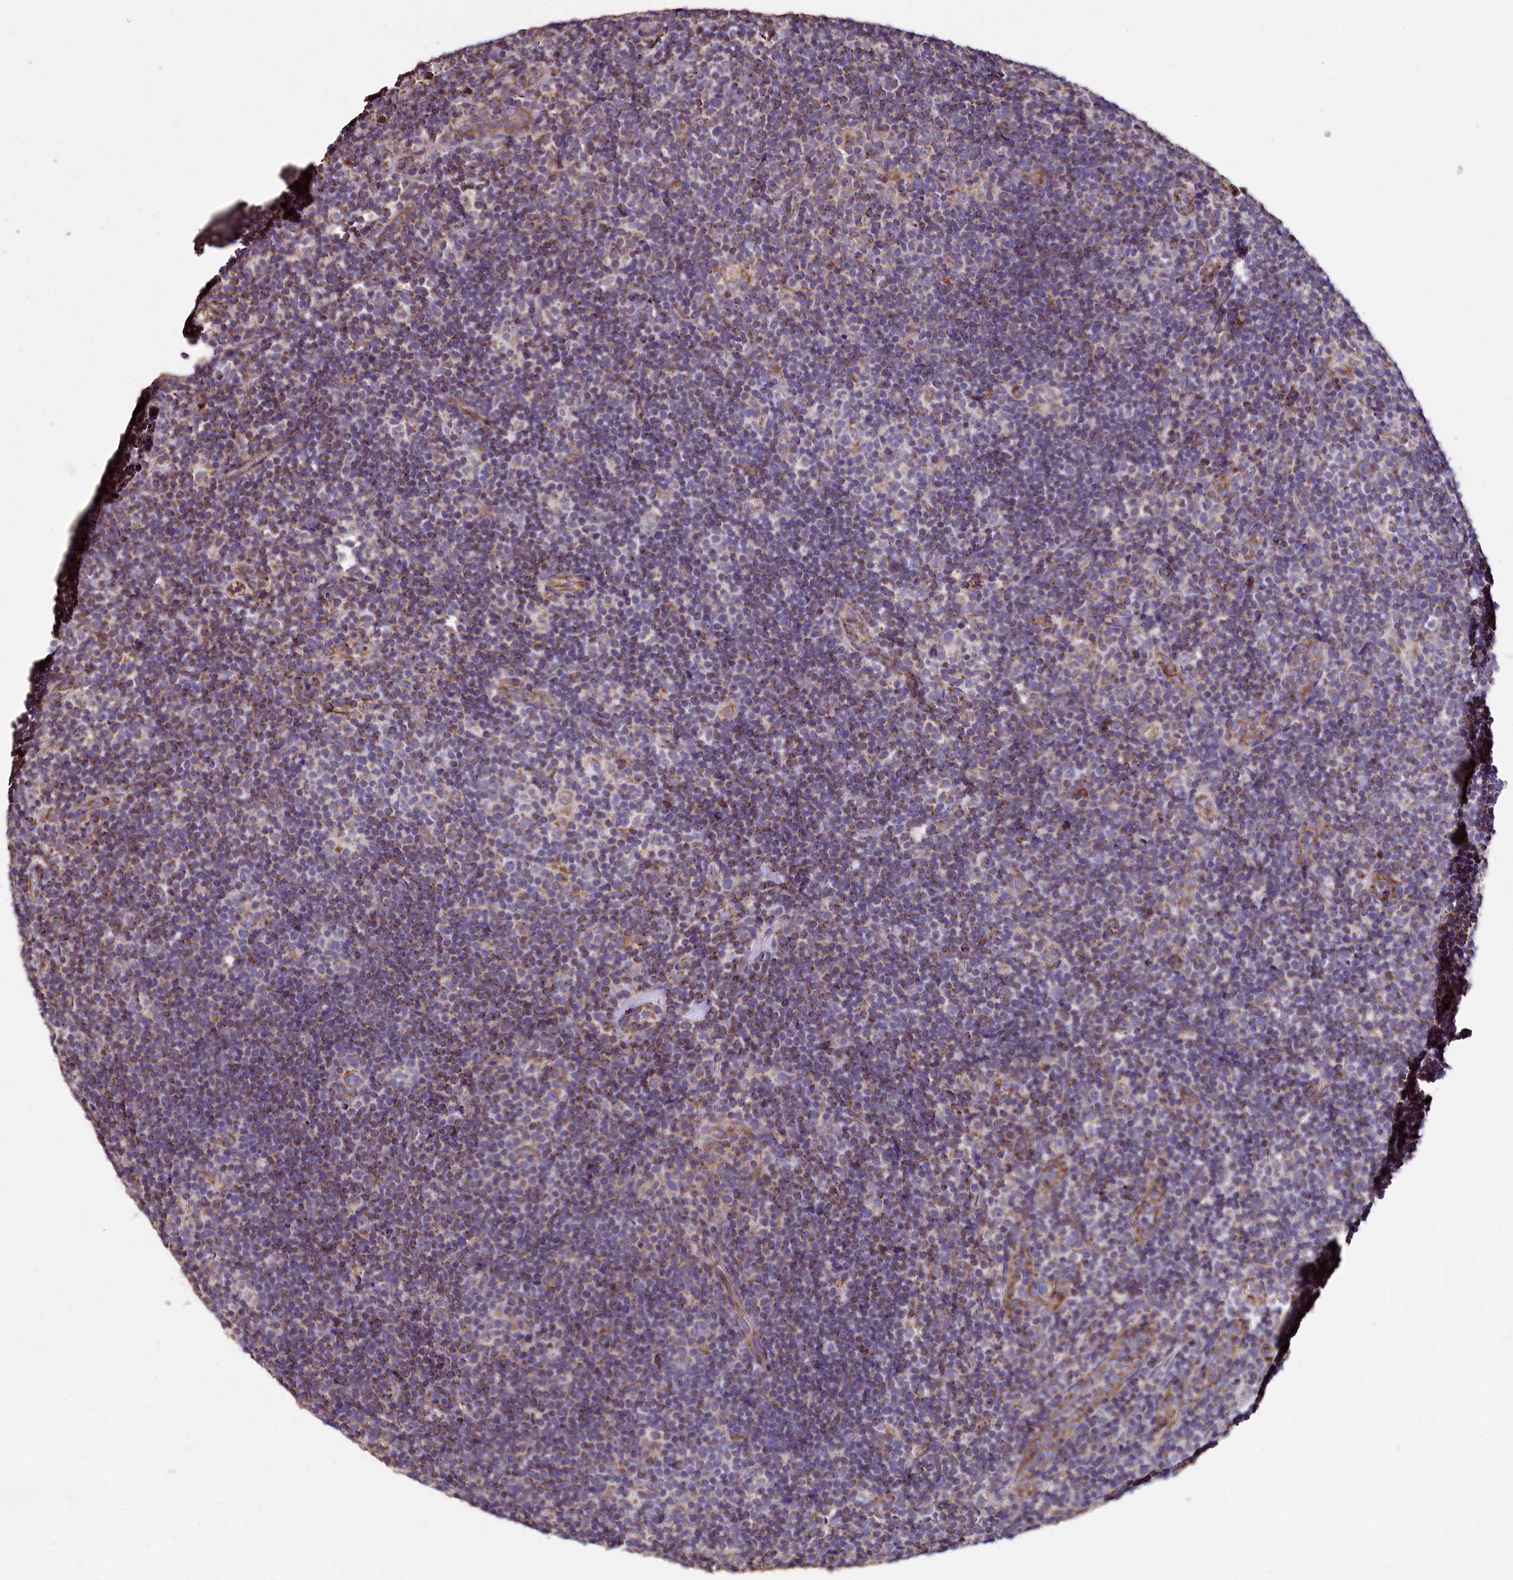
{"staining": {"intensity": "weak", "quantity": ">75%", "location": "cytoplasmic/membranous"}, "tissue": "lymphoma", "cell_type": "Tumor cells", "image_type": "cancer", "snomed": [{"axis": "morphology", "description": "Hodgkin's disease, NOS"}, {"axis": "topography", "description": "Lymph node"}], "caption": "Immunohistochemistry (IHC) micrograph of human Hodgkin's disease stained for a protein (brown), which shows low levels of weak cytoplasmic/membranous expression in approximately >75% of tumor cells.", "gene": "COQ9", "patient": {"sex": "female", "age": 57}}